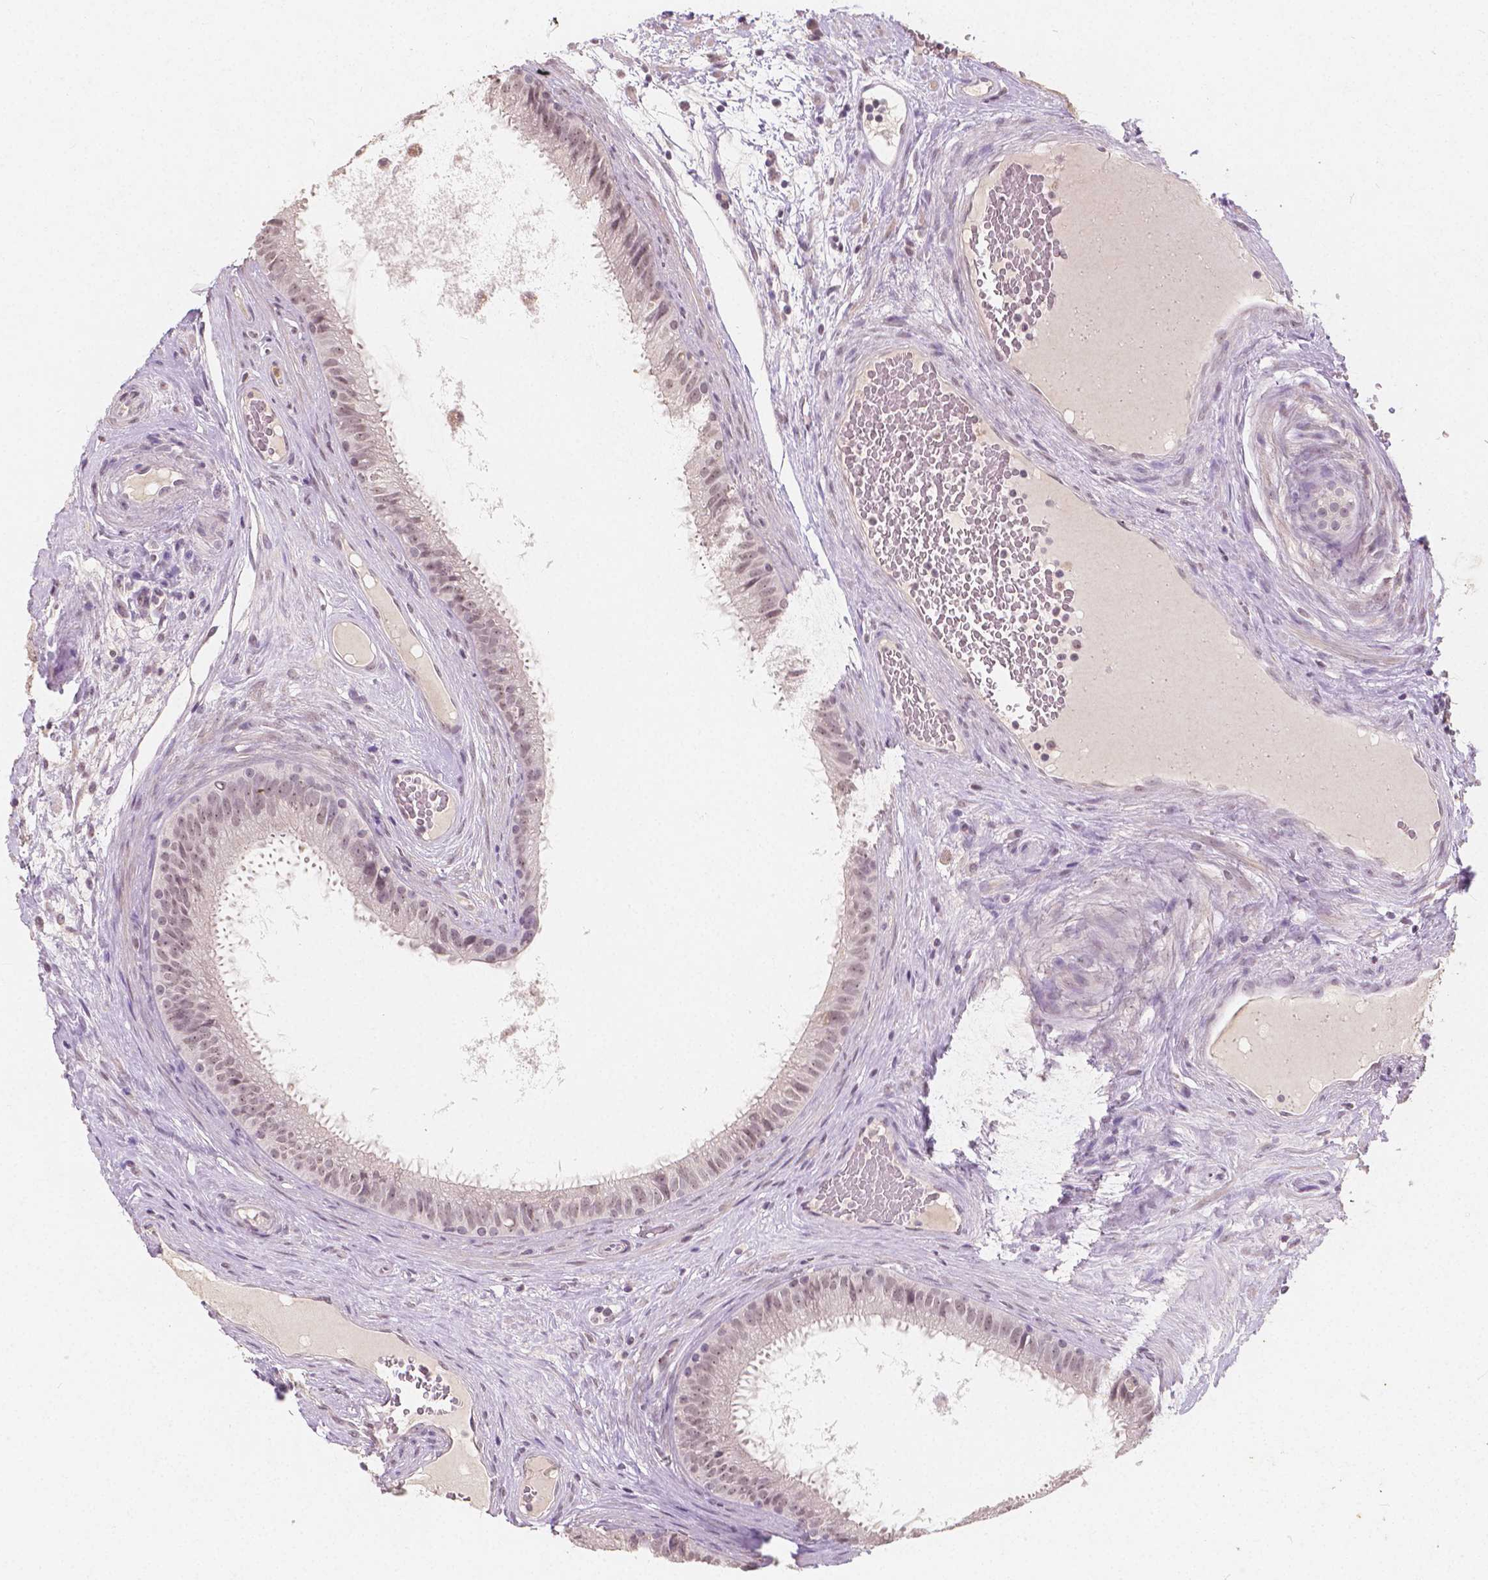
{"staining": {"intensity": "weak", "quantity": "25%-75%", "location": "nuclear"}, "tissue": "epididymis", "cell_type": "Glandular cells", "image_type": "normal", "snomed": [{"axis": "morphology", "description": "Normal tissue, NOS"}, {"axis": "topography", "description": "Epididymis"}], "caption": "A histopathology image showing weak nuclear expression in about 25%-75% of glandular cells in normal epididymis, as visualized by brown immunohistochemical staining.", "gene": "NOLC1", "patient": {"sex": "male", "age": 59}}